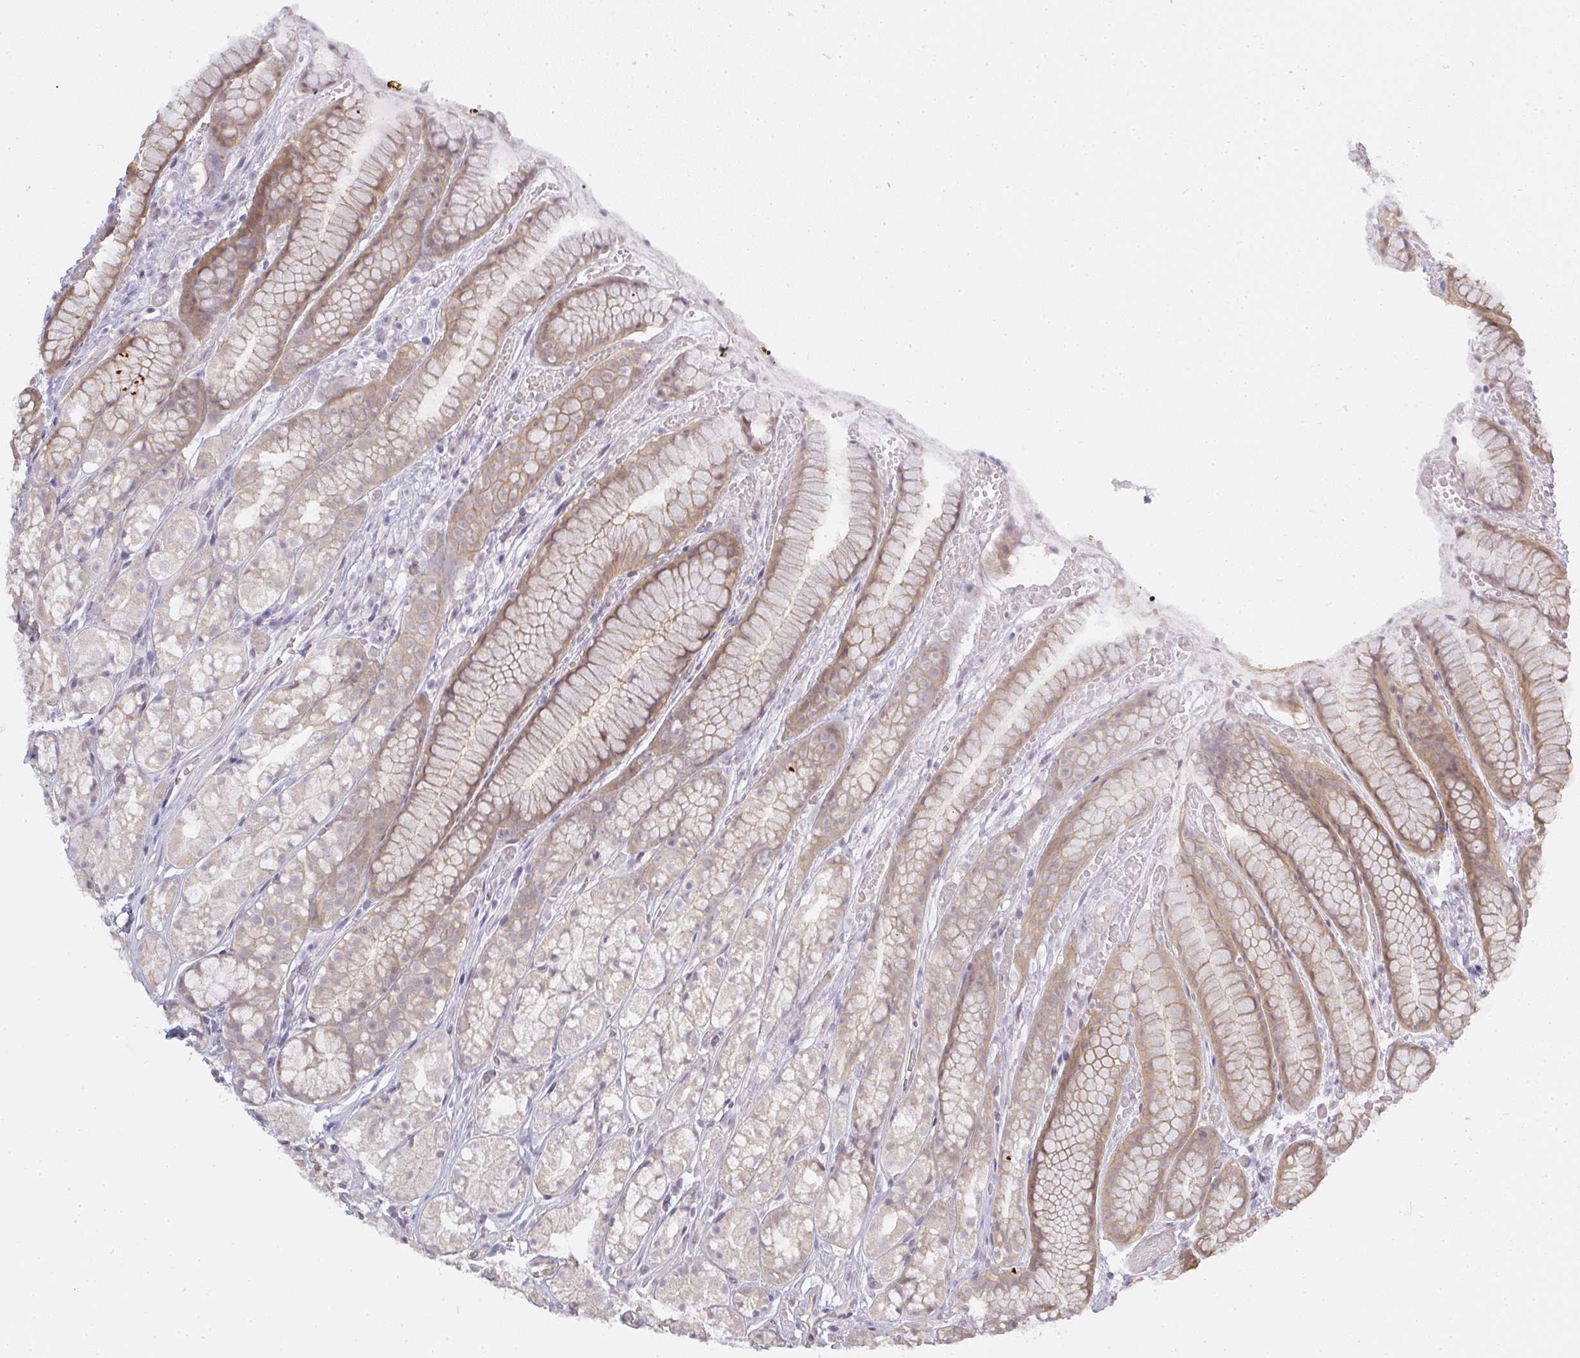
{"staining": {"intensity": "moderate", "quantity": "25%-75%", "location": "cytoplasmic/membranous"}, "tissue": "stomach", "cell_type": "Glandular cells", "image_type": "normal", "snomed": [{"axis": "morphology", "description": "Normal tissue, NOS"}, {"axis": "topography", "description": "Smooth muscle"}, {"axis": "topography", "description": "Stomach"}], "caption": "An immunohistochemistry histopathology image of benign tissue is shown. Protein staining in brown labels moderate cytoplasmic/membranous positivity in stomach within glandular cells. (DAB IHC, brown staining for protein, blue staining for nuclei).", "gene": "GSDMB", "patient": {"sex": "male", "age": 70}}